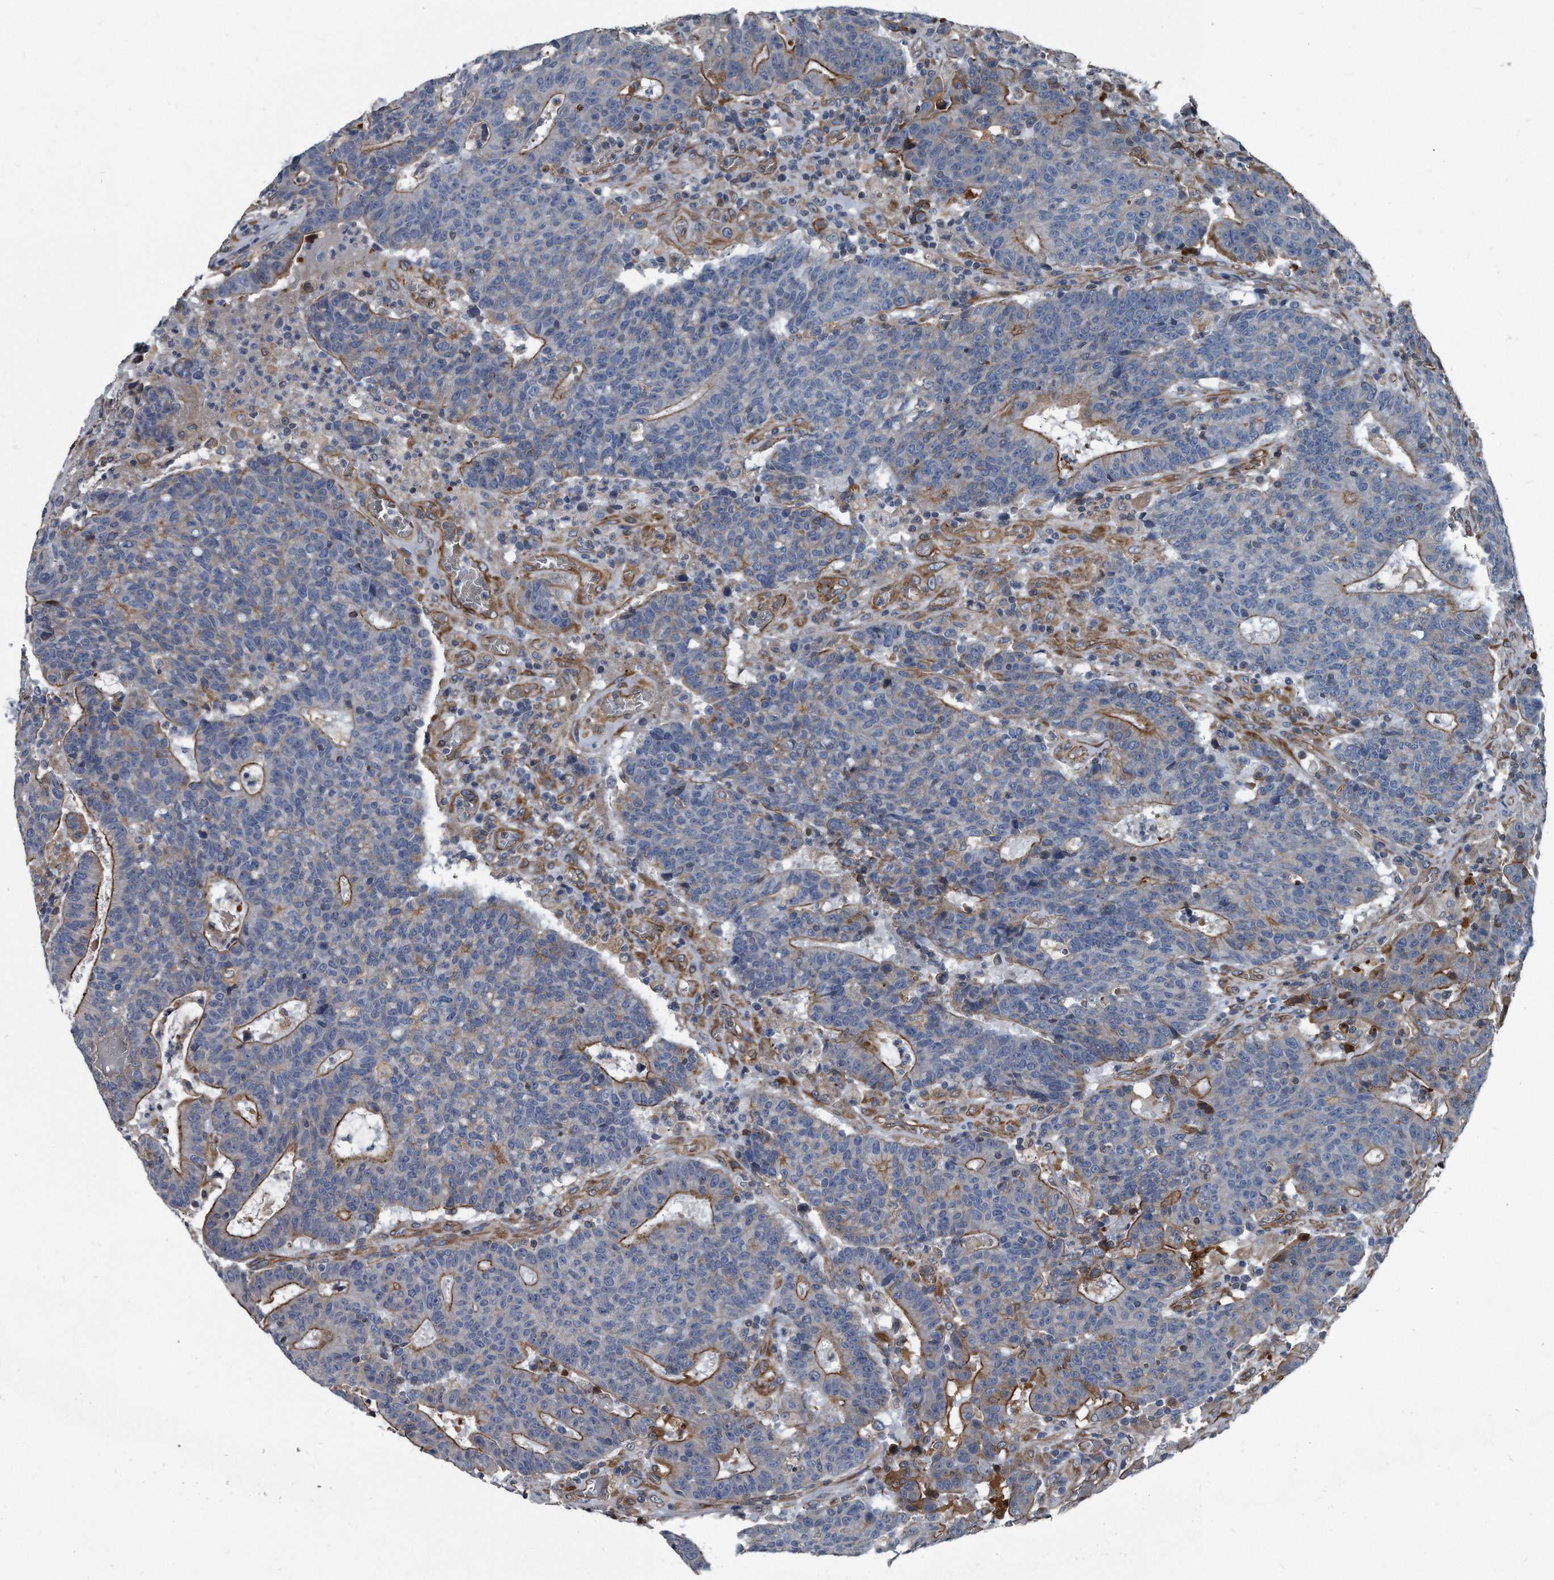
{"staining": {"intensity": "moderate", "quantity": "25%-75%", "location": "cytoplasmic/membranous"}, "tissue": "colorectal cancer", "cell_type": "Tumor cells", "image_type": "cancer", "snomed": [{"axis": "morphology", "description": "Adenocarcinoma, NOS"}, {"axis": "topography", "description": "Colon"}], "caption": "An image of human colorectal adenocarcinoma stained for a protein reveals moderate cytoplasmic/membranous brown staining in tumor cells.", "gene": "PLEC", "patient": {"sex": "female", "age": 75}}